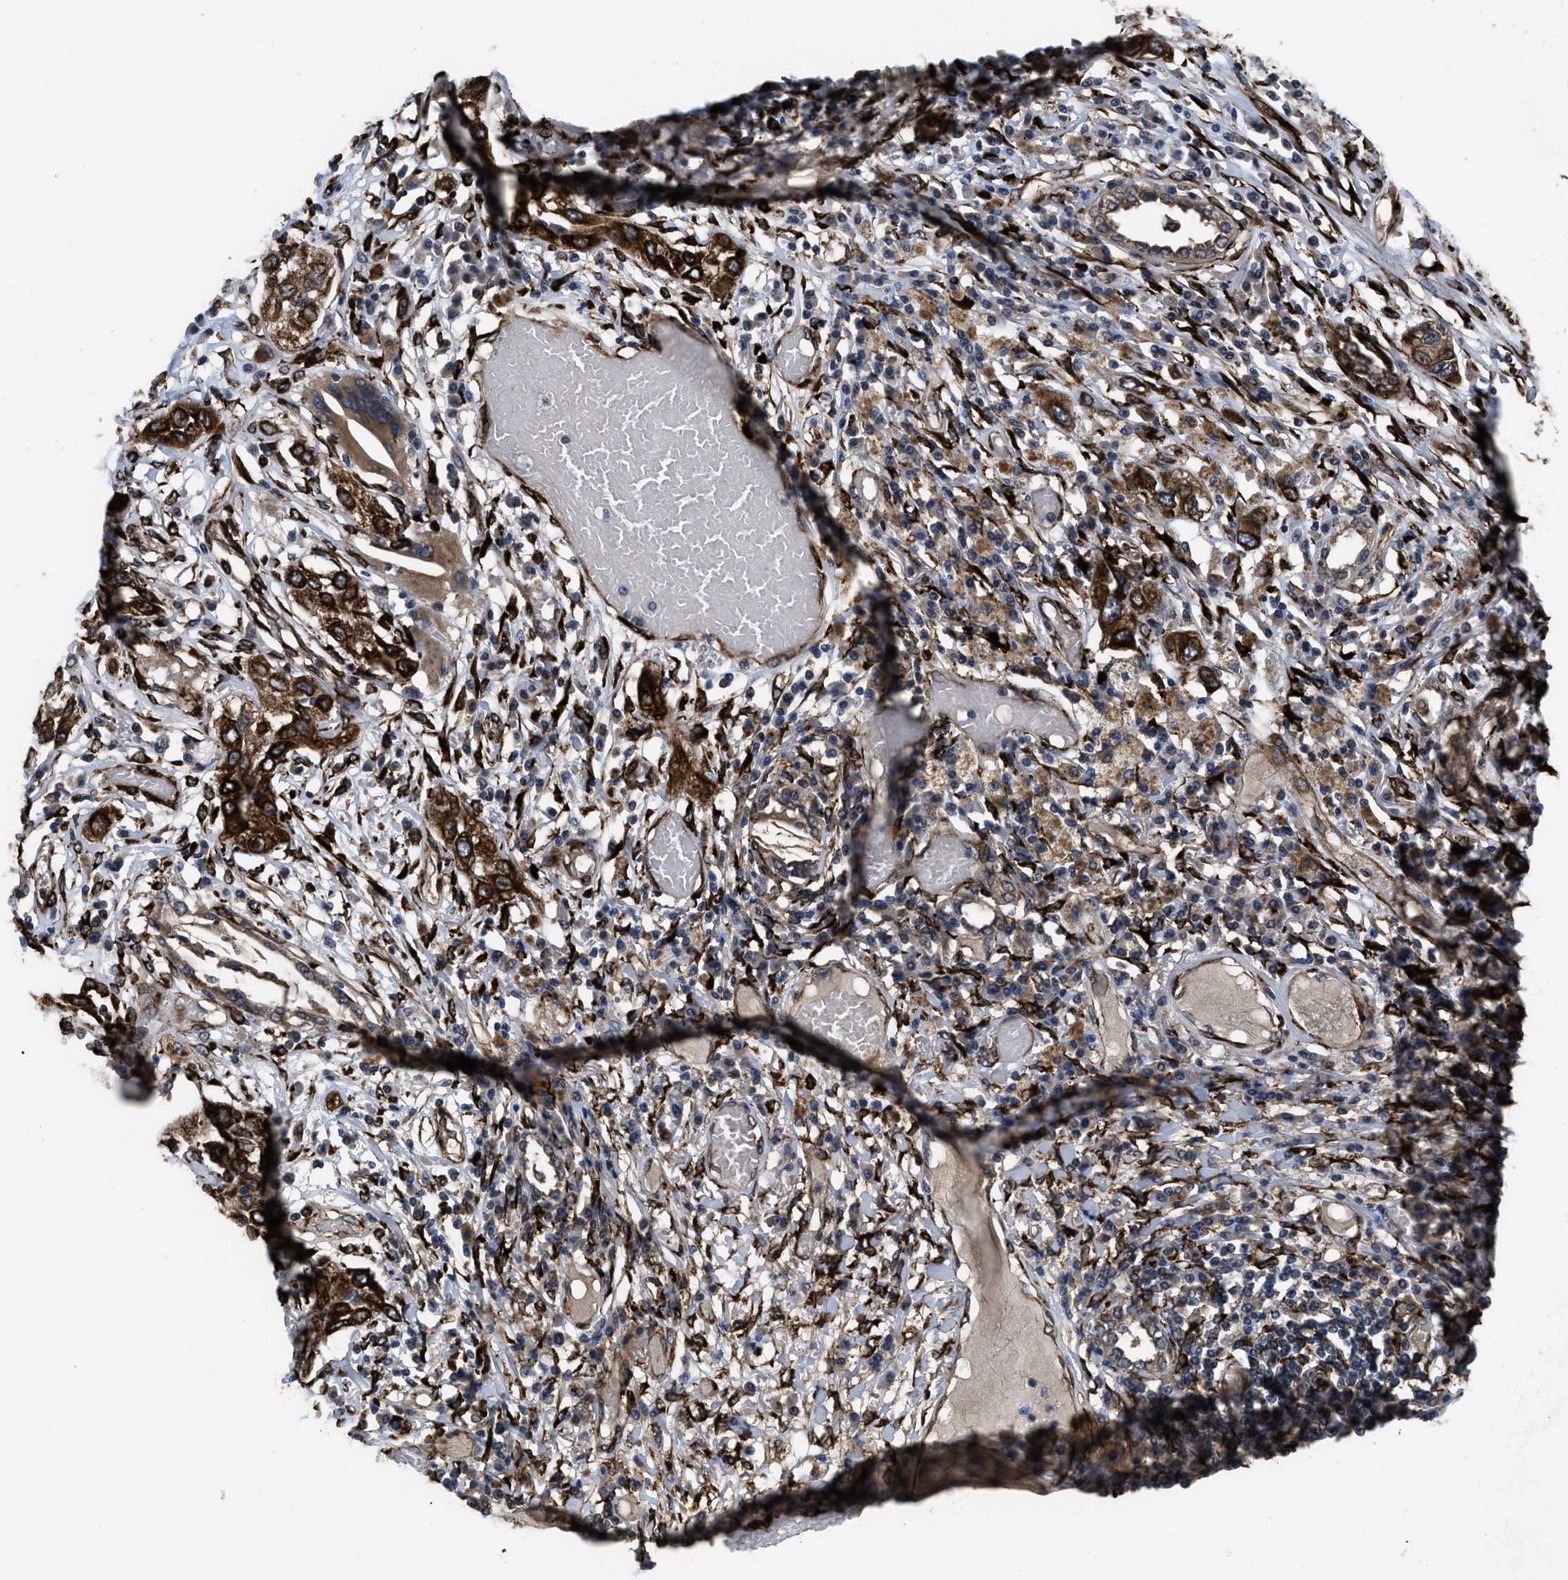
{"staining": {"intensity": "strong", "quantity": ">75%", "location": "cytoplasmic/membranous"}, "tissue": "lung cancer", "cell_type": "Tumor cells", "image_type": "cancer", "snomed": [{"axis": "morphology", "description": "Squamous cell carcinoma, NOS"}, {"axis": "topography", "description": "Lung"}], "caption": "Human lung cancer (squamous cell carcinoma) stained for a protein (brown) displays strong cytoplasmic/membranous positive expression in approximately >75% of tumor cells.", "gene": "SQLE", "patient": {"sex": "male", "age": 71}}